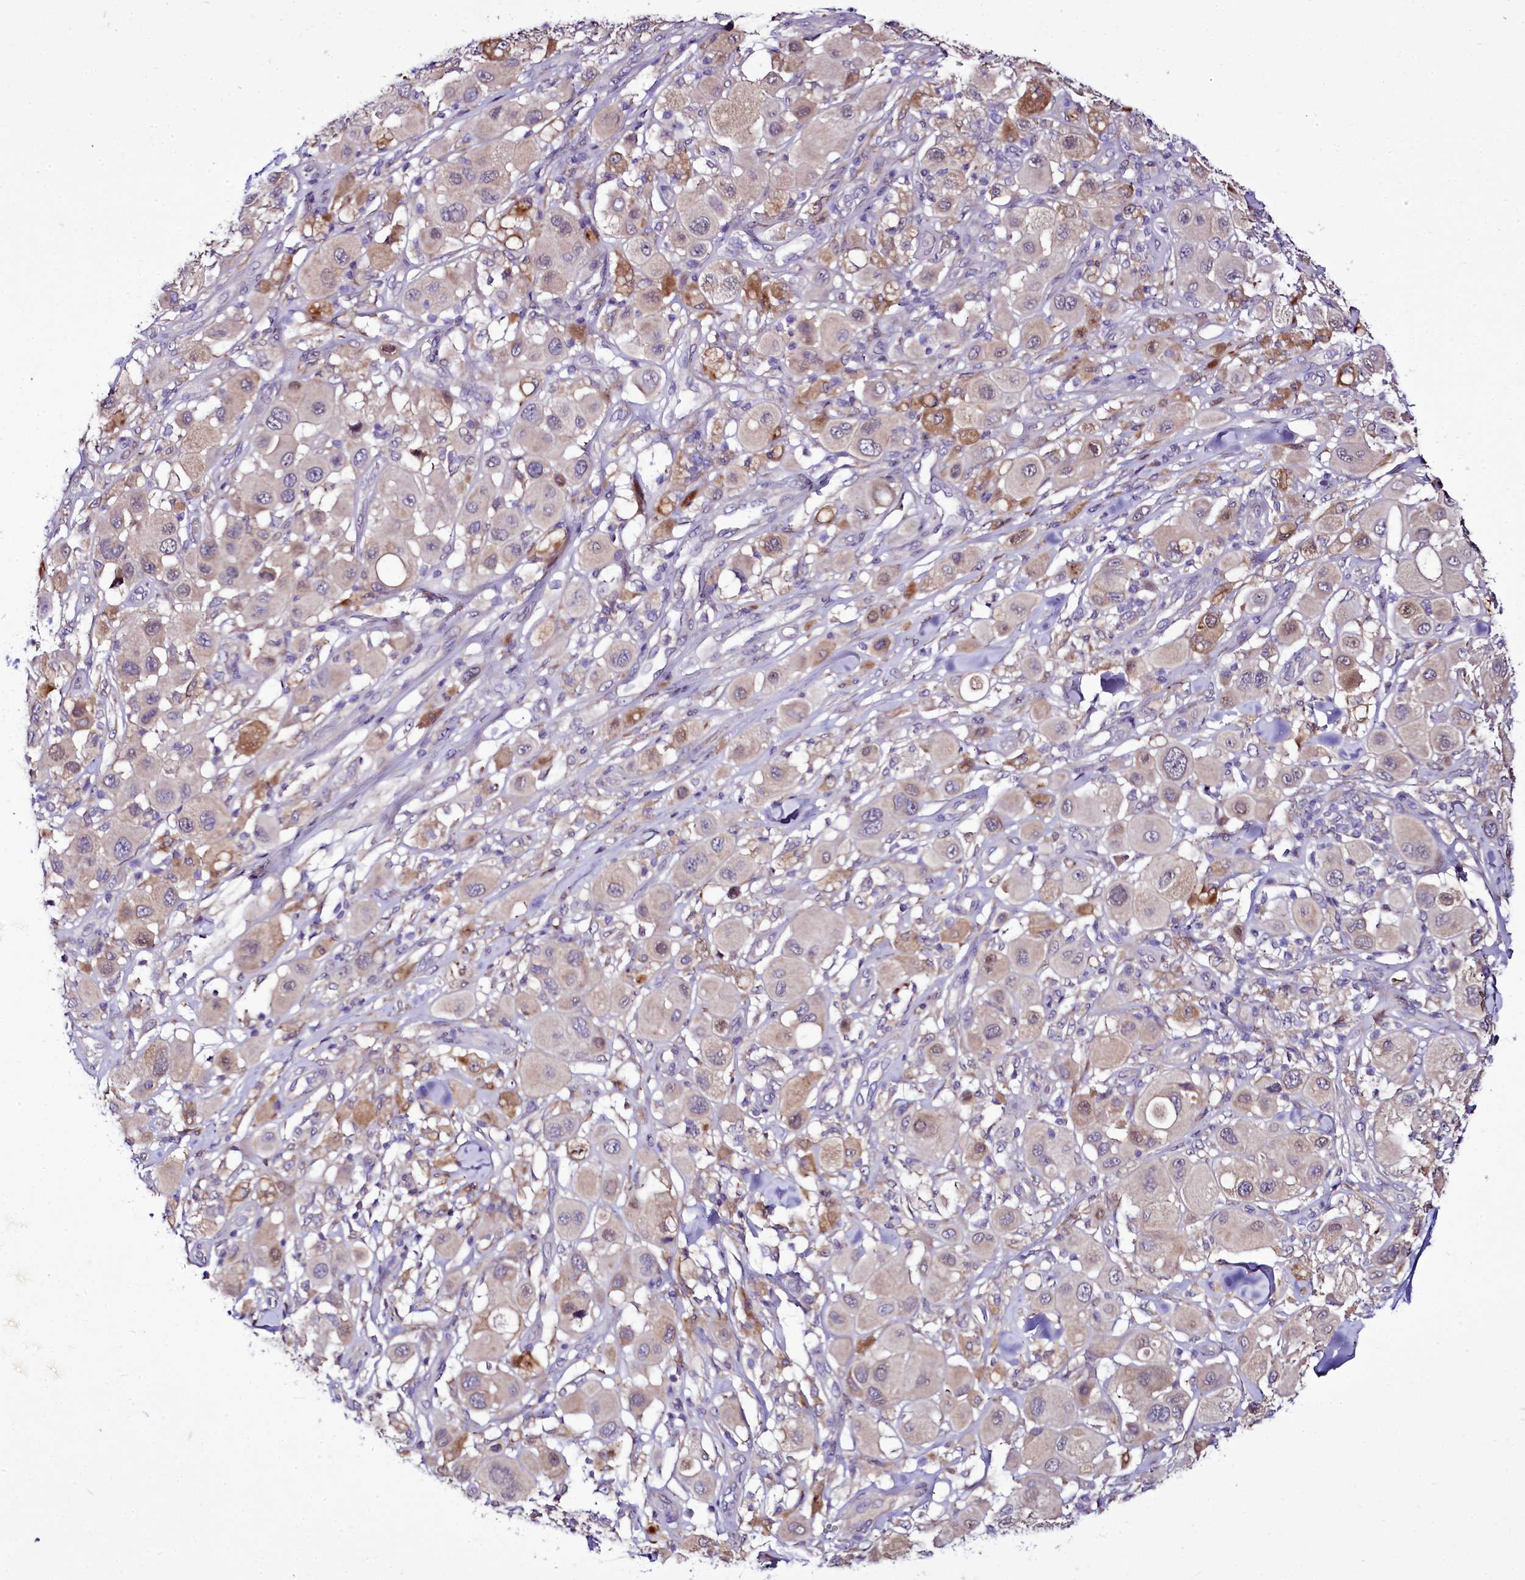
{"staining": {"intensity": "moderate", "quantity": "<25%", "location": "cytoplasmic/membranous"}, "tissue": "melanoma", "cell_type": "Tumor cells", "image_type": "cancer", "snomed": [{"axis": "morphology", "description": "Malignant melanoma, Metastatic site"}, {"axis": "topography", "description": "Skin"}], "caption": "High-power microscopy captured an immunohistochemistry (IHC) micrograph of malignant melanoma (metastatic site), revealing moderate cytoplasmic/membranous expression in about <25% of tumor cells. Immunohistochemistry stains the protein of interest in brown and the nuclei are stained blue.", "gene": "ZC3H12C", "patient": {"sex": "male", "age": 41}}